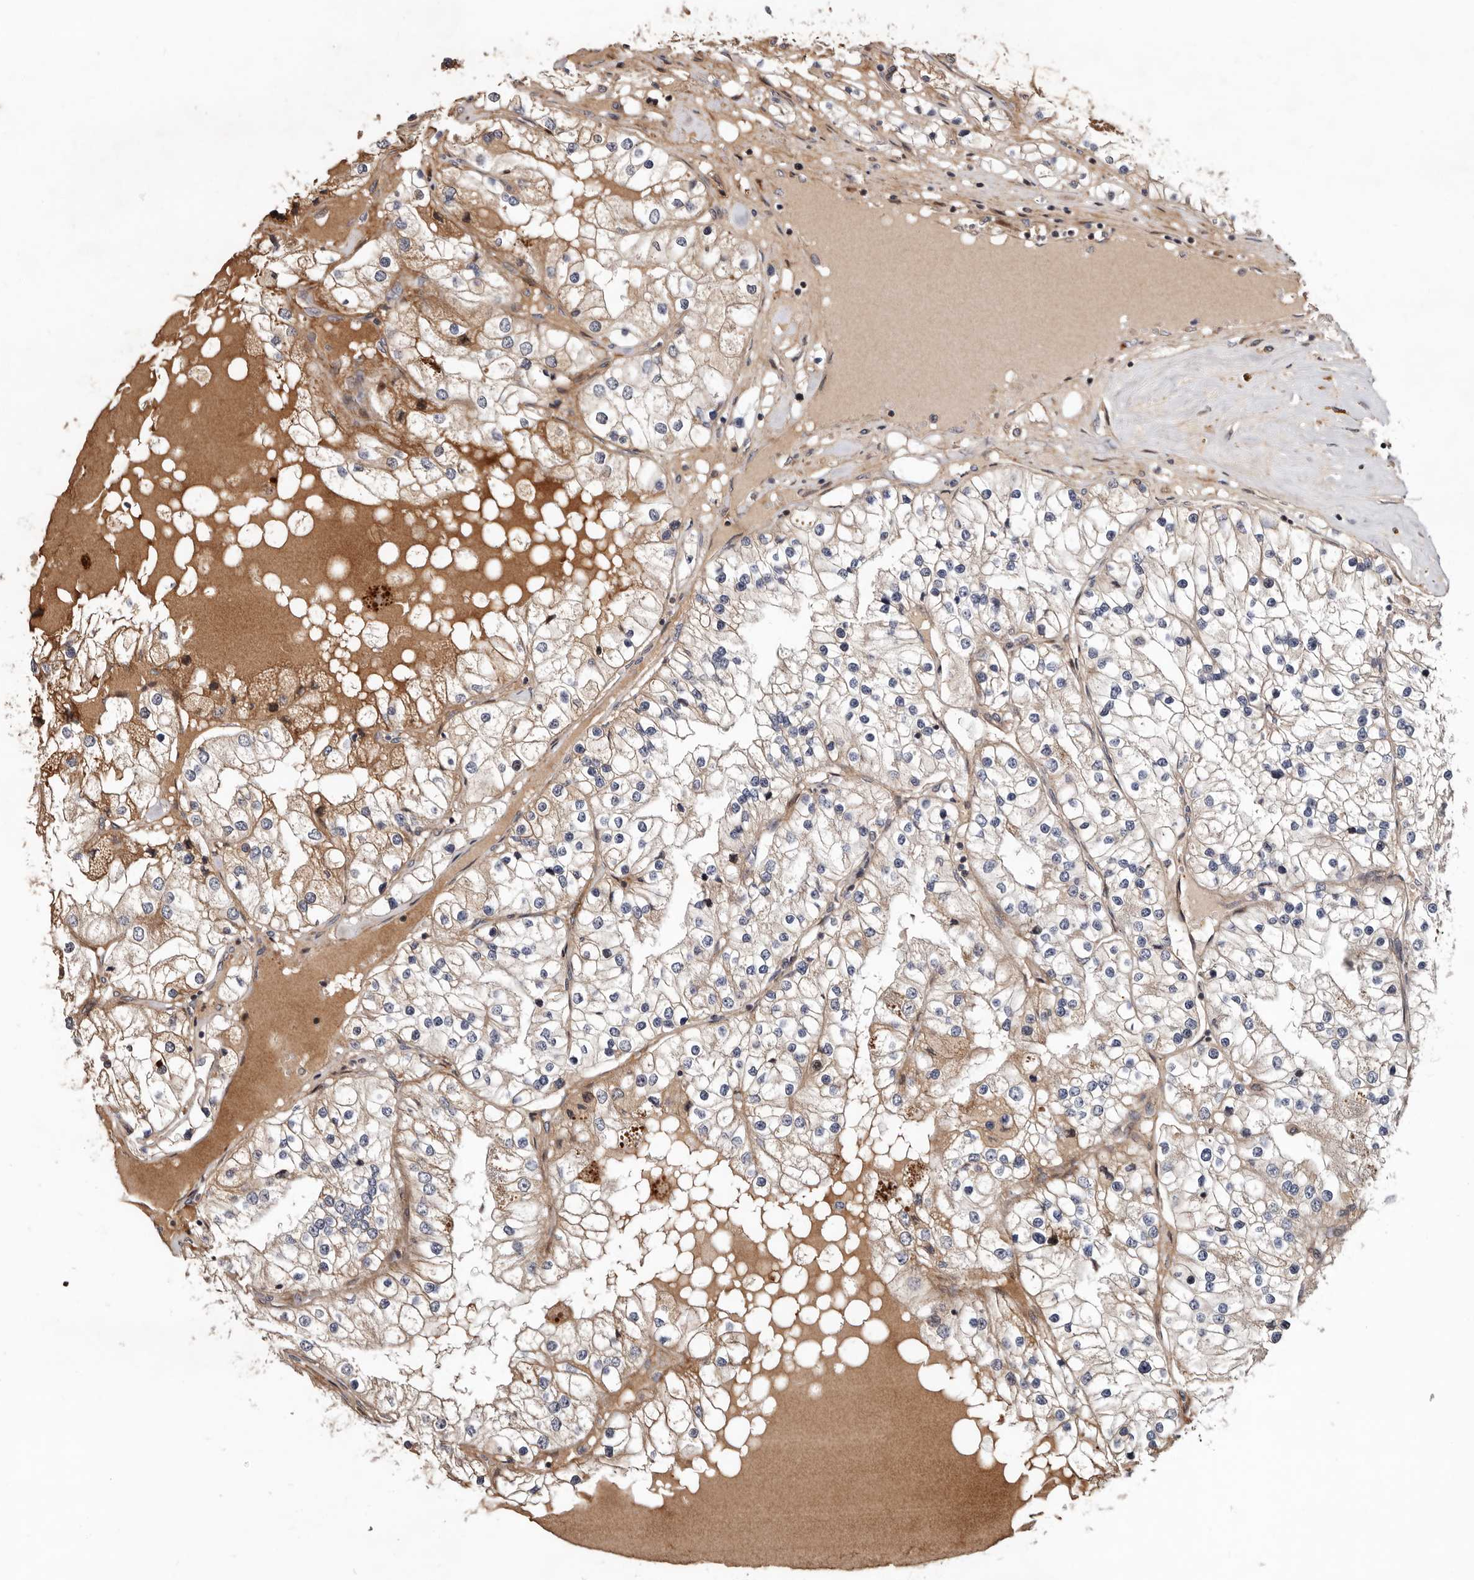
{"staining": {"intensity": "weak", "quantity": "<25%", "location": "cytoplasmic/membranous"}, "tissue": "renal cancer", "cell_type": "Tumor cells", "image_type": "cancer", "snomed": [{"axis": "morphology", "description": "Adenocarcinoma, NOS"}, {"axis": "topography", "description": "Kidney"}], "caption": "This image is of renal cancer stained with IHC to label a protein in brown with the nuclei are counter-stained blue. There is no staining in tumor cells.", "gene": "WEE2", "patient": {"sex": "male", "age": 68}}